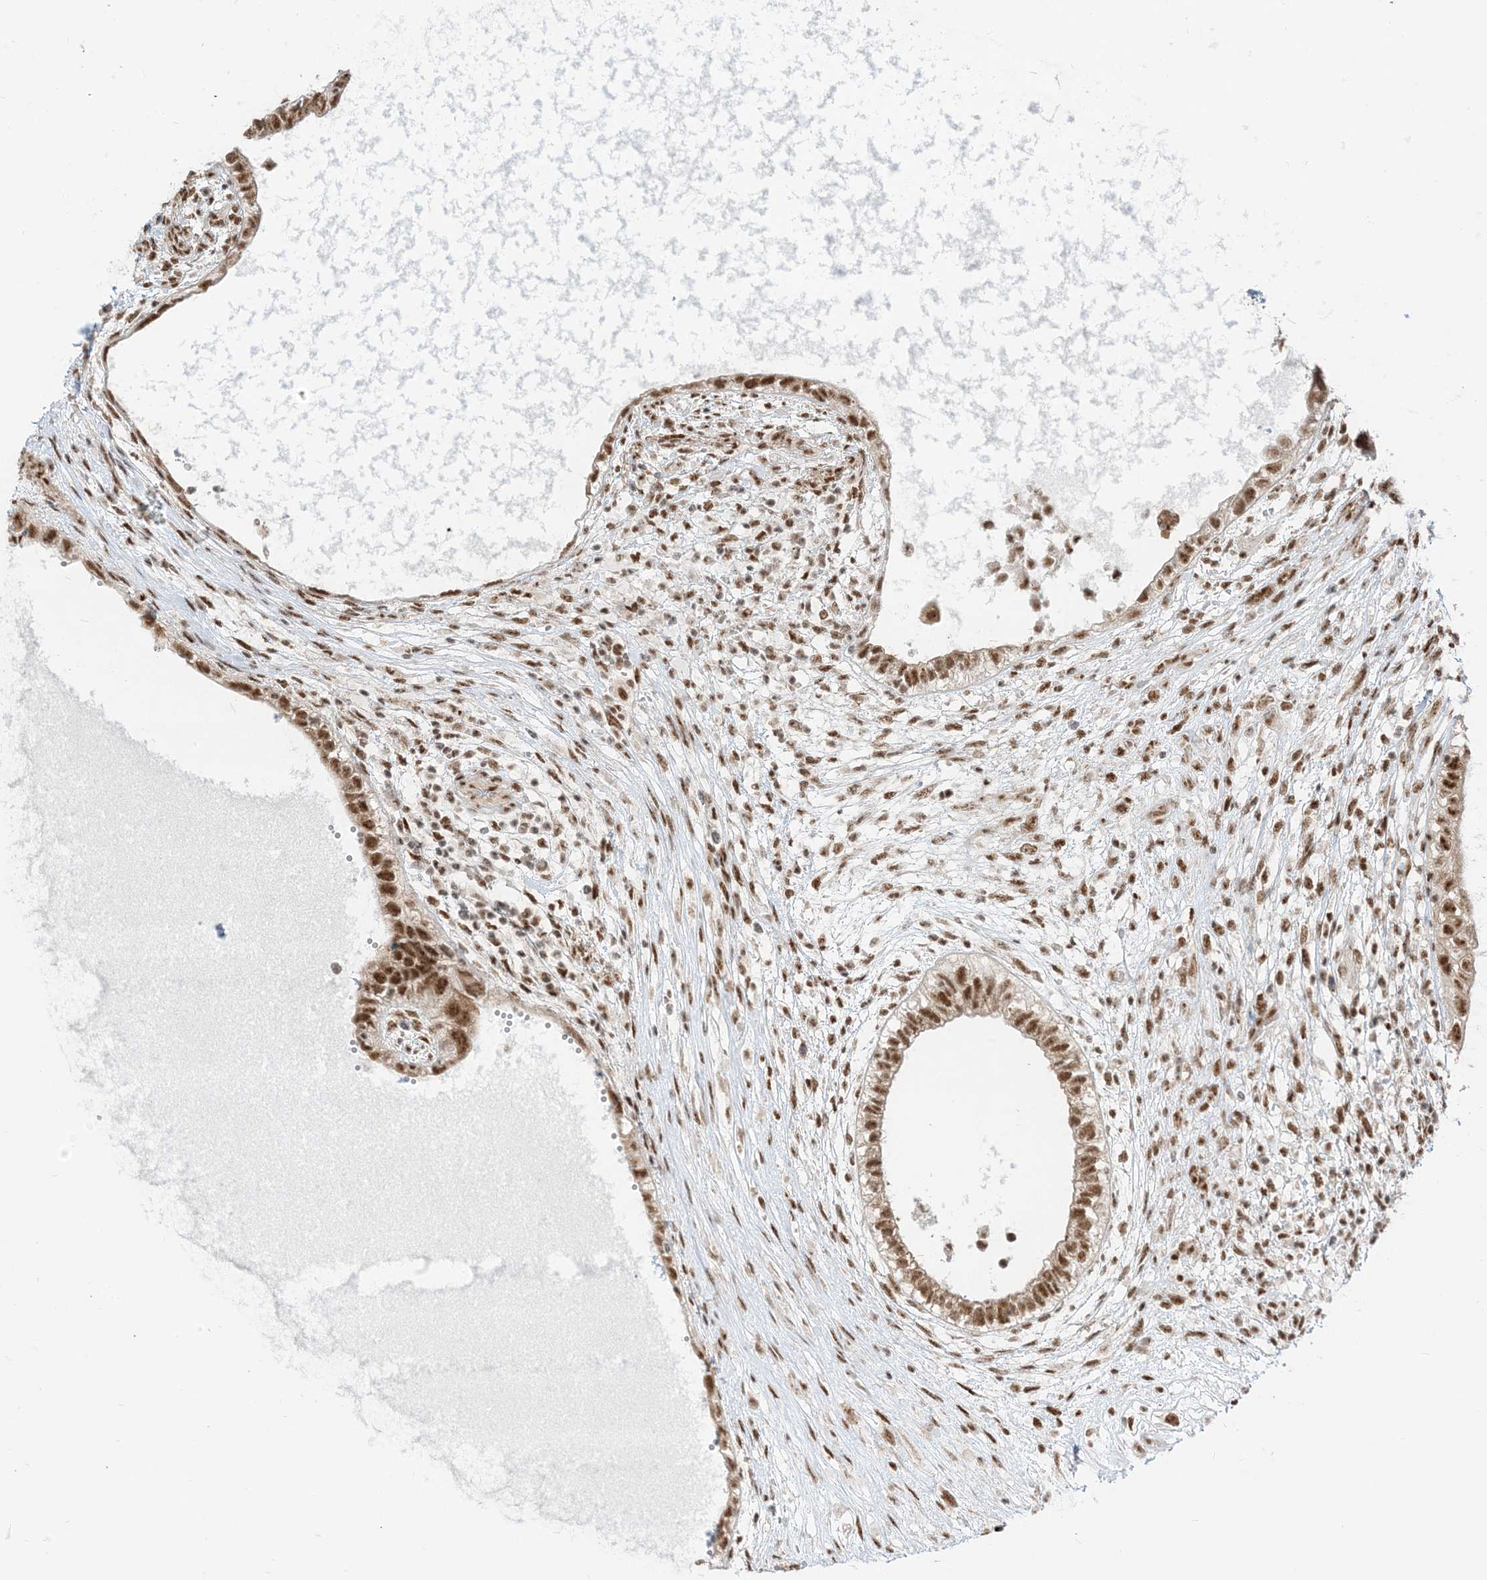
{"staining": {"intensity": "moderate", "quantity": ">75%", "location": "nuclear"}, "tissue": "testis cancer", "cell_type": "Tumor cells", "image_type": "cancer", "snomed": [{"axis": "morphology", "description": "Carcinoma, Embryonal, NOS"}, {"axis": "topography", "description": "Testis"}], "caption": "Testis cancer (embryonal carcinoma) stained for a protein shows moderate nuclear positivity in tumor cells. (Brightfield microscopy of DAB IHC at high magnification).", "gene": "ARGLU1", "patient": {"sex": "male", "age": 26}}